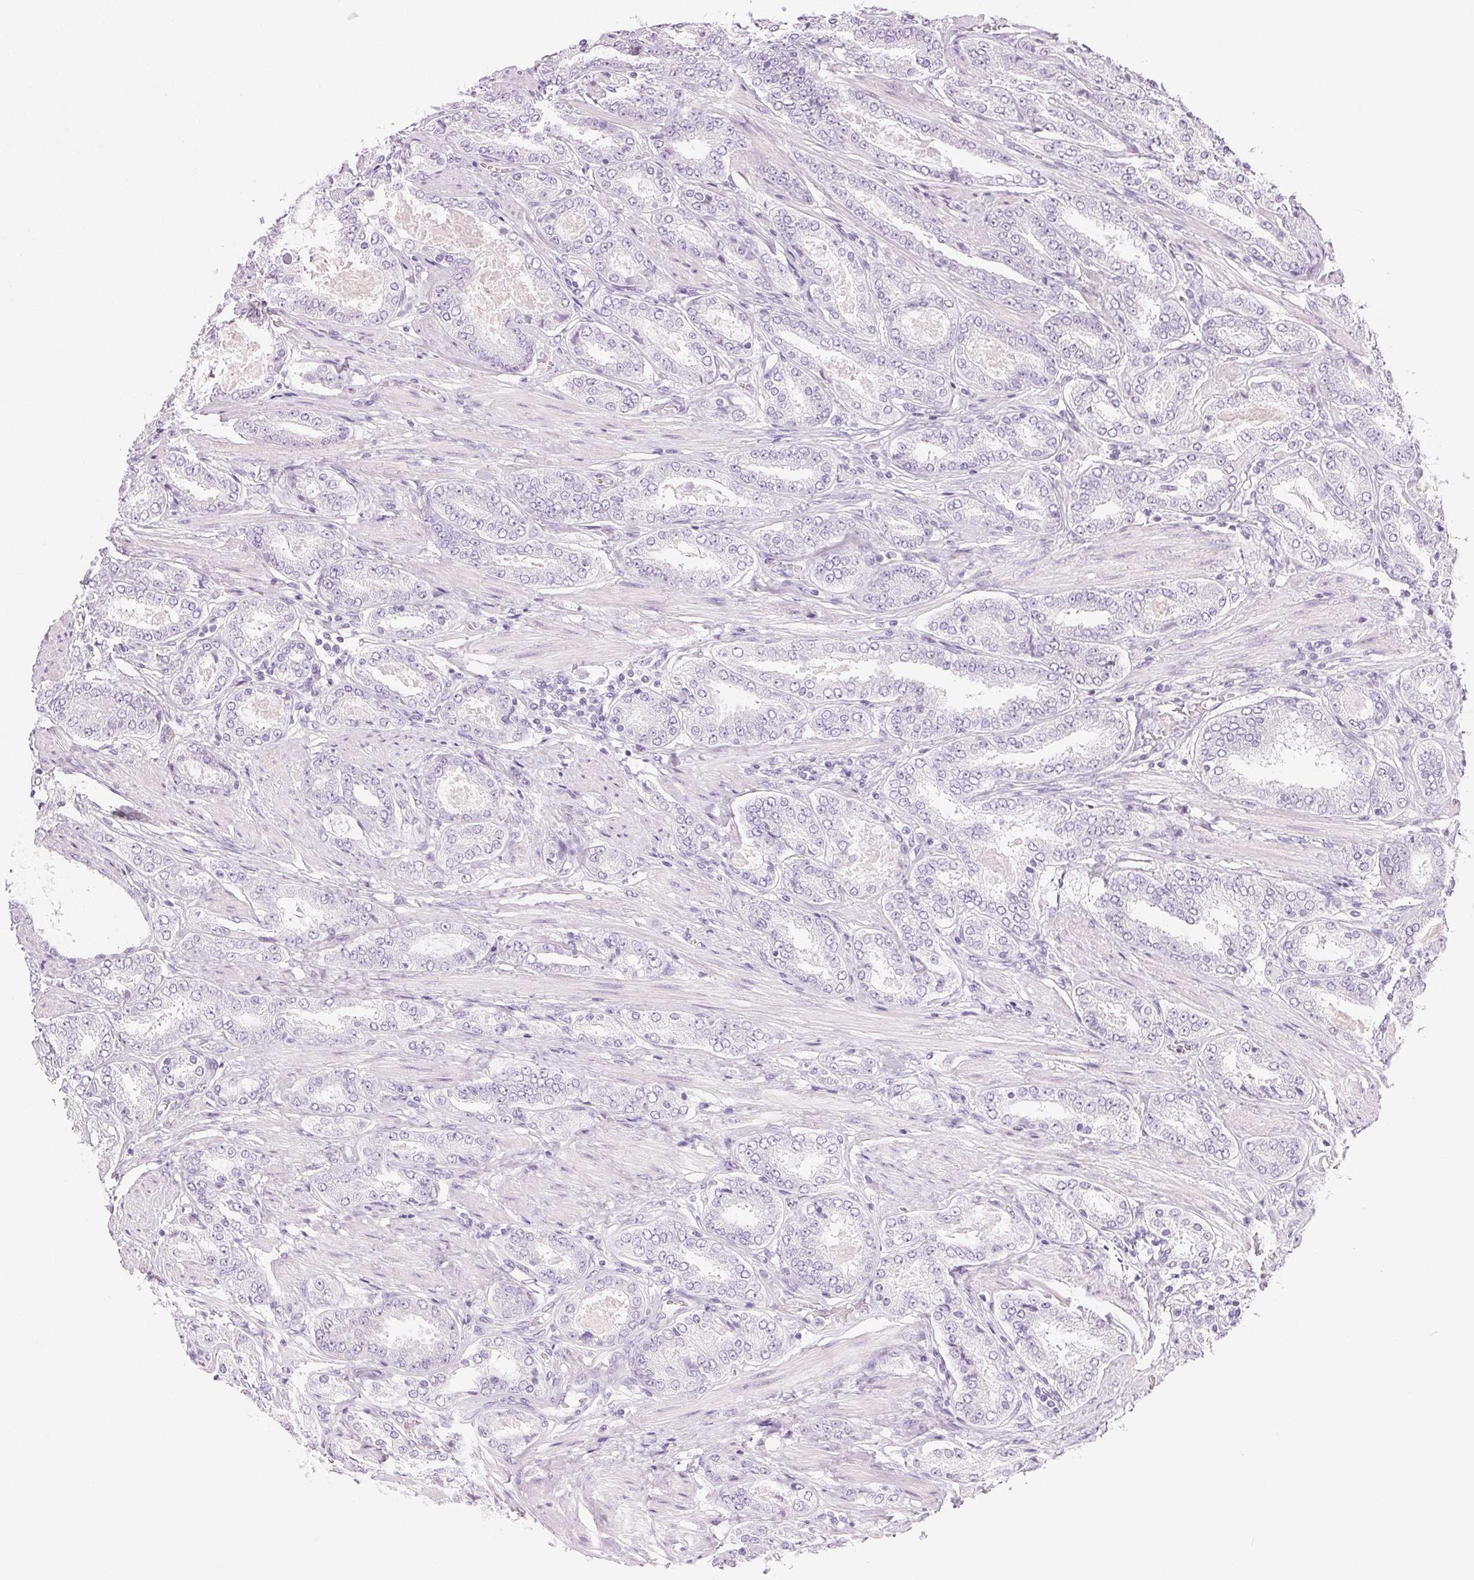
{"staining": {"intensity": "negative", "quantity": "none", "location": "none"}, "tissue": "prostate cancer", "cell_type": "Tumor cells", "image_type": "cancer", "snomed": [{"axis": "morphology", "description": "Adenocarcinoma, High grade"}, {"axis": "topography", "description": "Prostate"}], "caption": "High magnification brightfield microscopy of prostate cancer (adenocarcinoma (high-grade)) stained with DAB (brown) and counterstained with hematoxylin (blue): tumor cells show no significant staining. (DAB (3,3'-diaminobenzidine) immunohistochemistry (IHC) visualized using brightfield microscopy, high magnification).", "gene": "IGFBP1", "patient": {"sex": "male", "age": 63}}